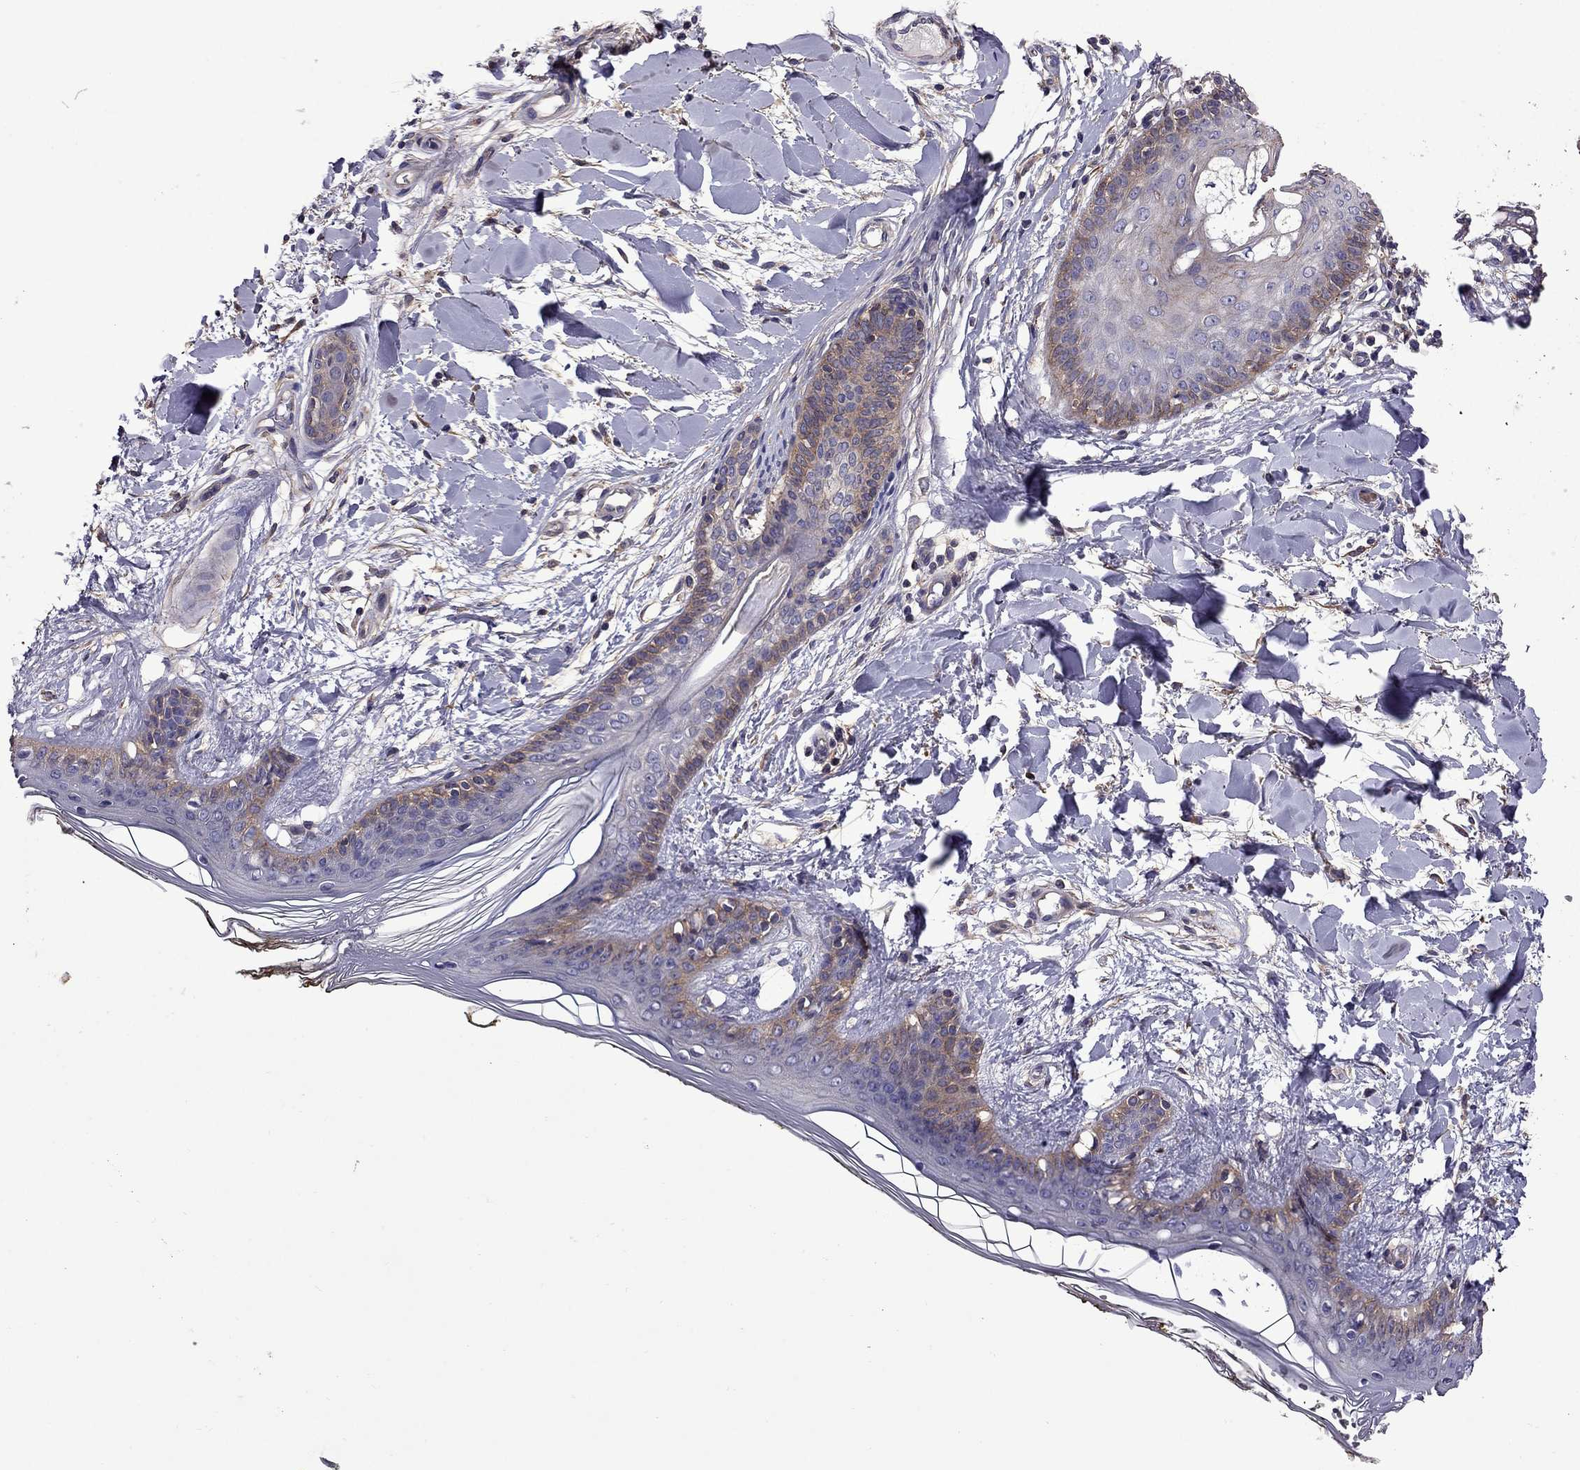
{"staining": {"intensity": "negative", "quantity": "none", "location": "none"}, "tissue": "skin", "cell_type": "Fibroblasts", "image_type": "normal", "snomed": [{"axis": "morphology", "description": "Normal tissue, NOS"}, {"axis": "topography", "description": "Skin"}], "caption": "IHC histopathology image of unremarkable skin: human skin stained with DAB demonstrates no significant protein staining in fibroblasts.", "gene": "ITGB1", "patient": {"sex": "female", "age": 34}}